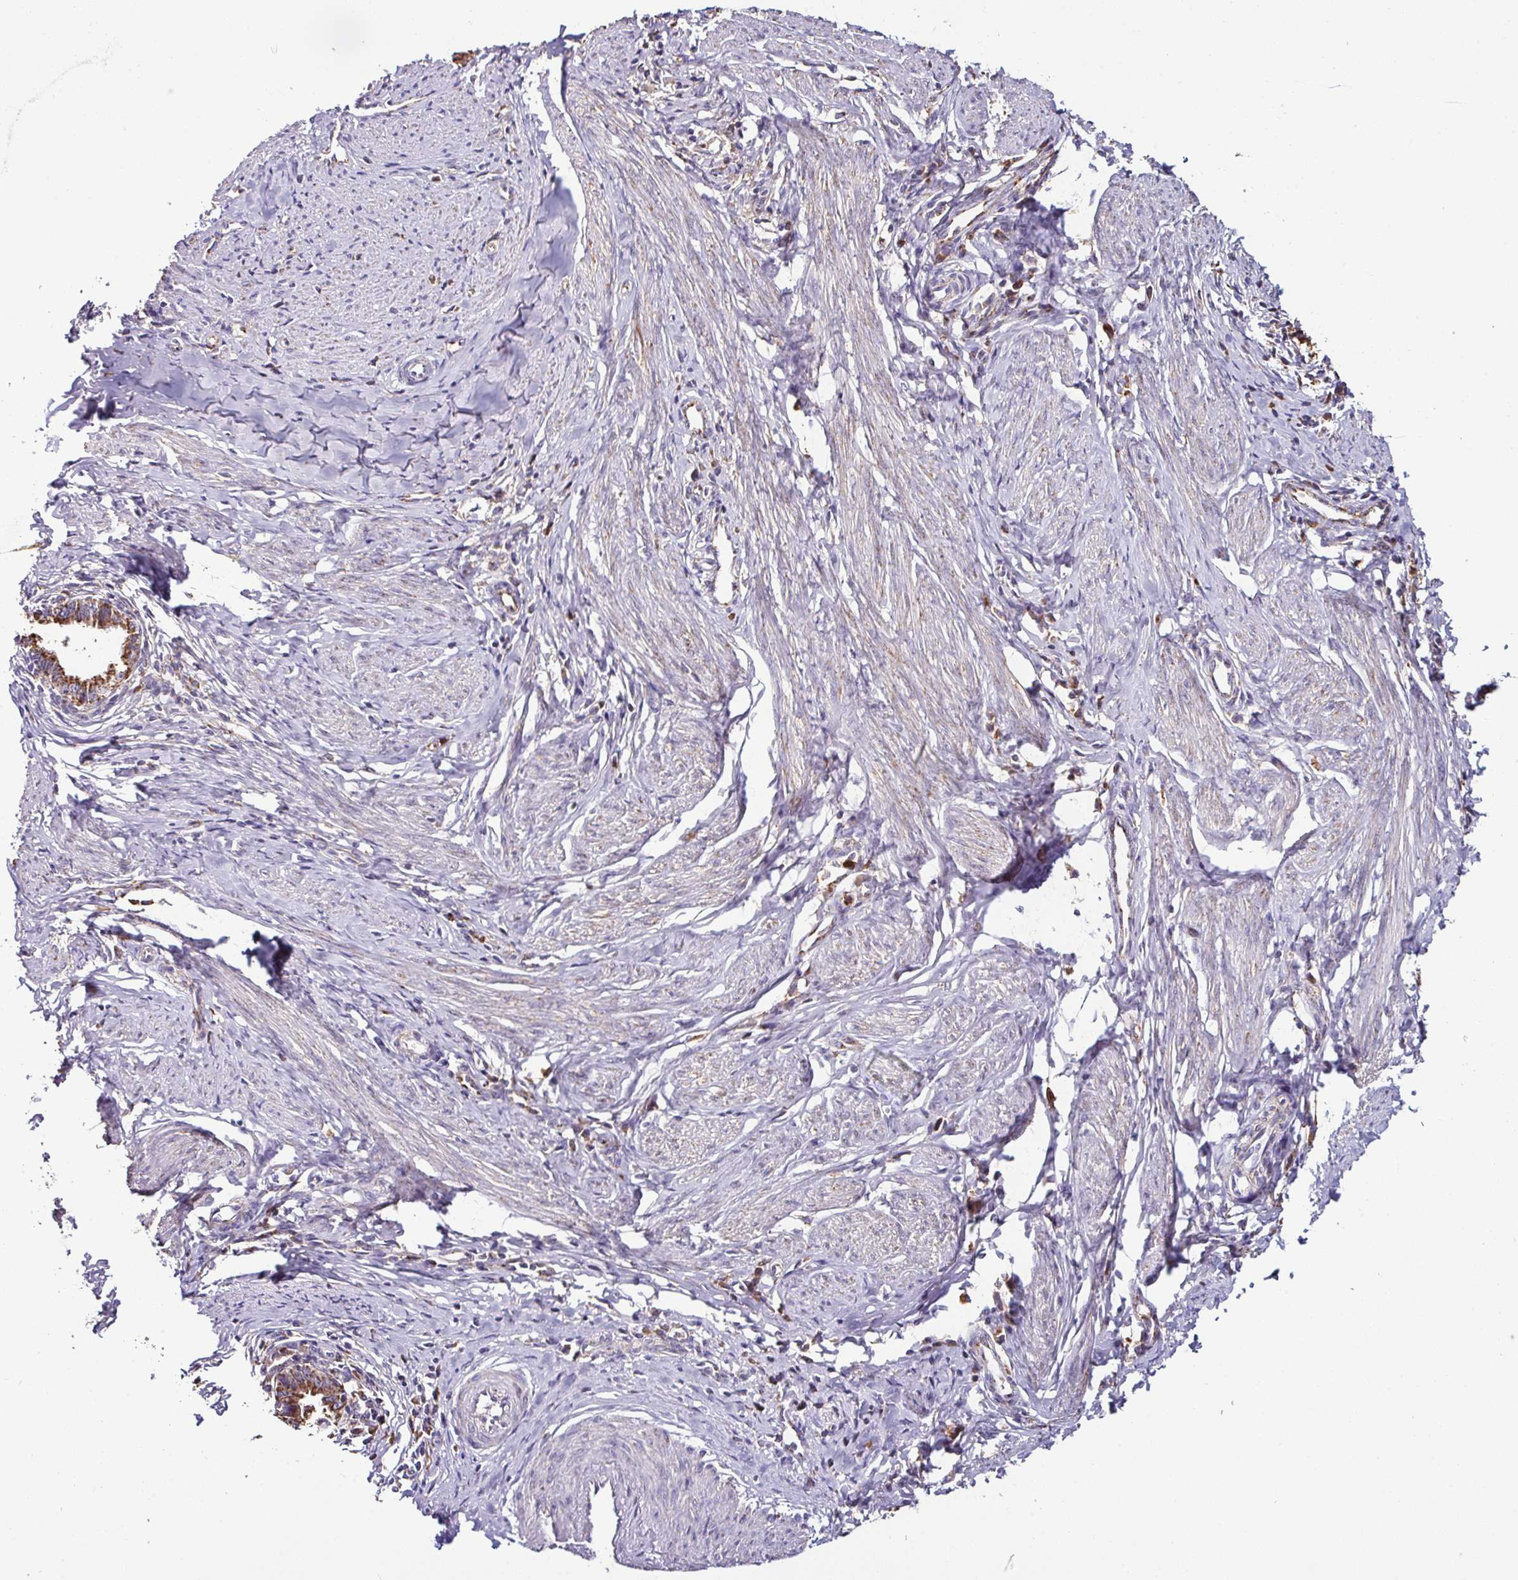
{"staining": {"intensity": "moderate", "quantity": ">75%", "location": "cytoplasmic/membranous"}, "tissue": "cervical cancer", "cell_type": "Tumor cells", "image_type": "cancer", "snomed": [{"axis": "morphology", "description": "Adenocarcinoma, NOS"}, {"axis": "topography", "description": "Cervix"}], "caption": "Protein analysis of cervical cancer (adenocarcinoma) tissue reveals moderate cytoplasmic/membranous staining in about >75% of tumor cells.", "gene": "CPD", "patient": {"sex": "female", "age": 36}}